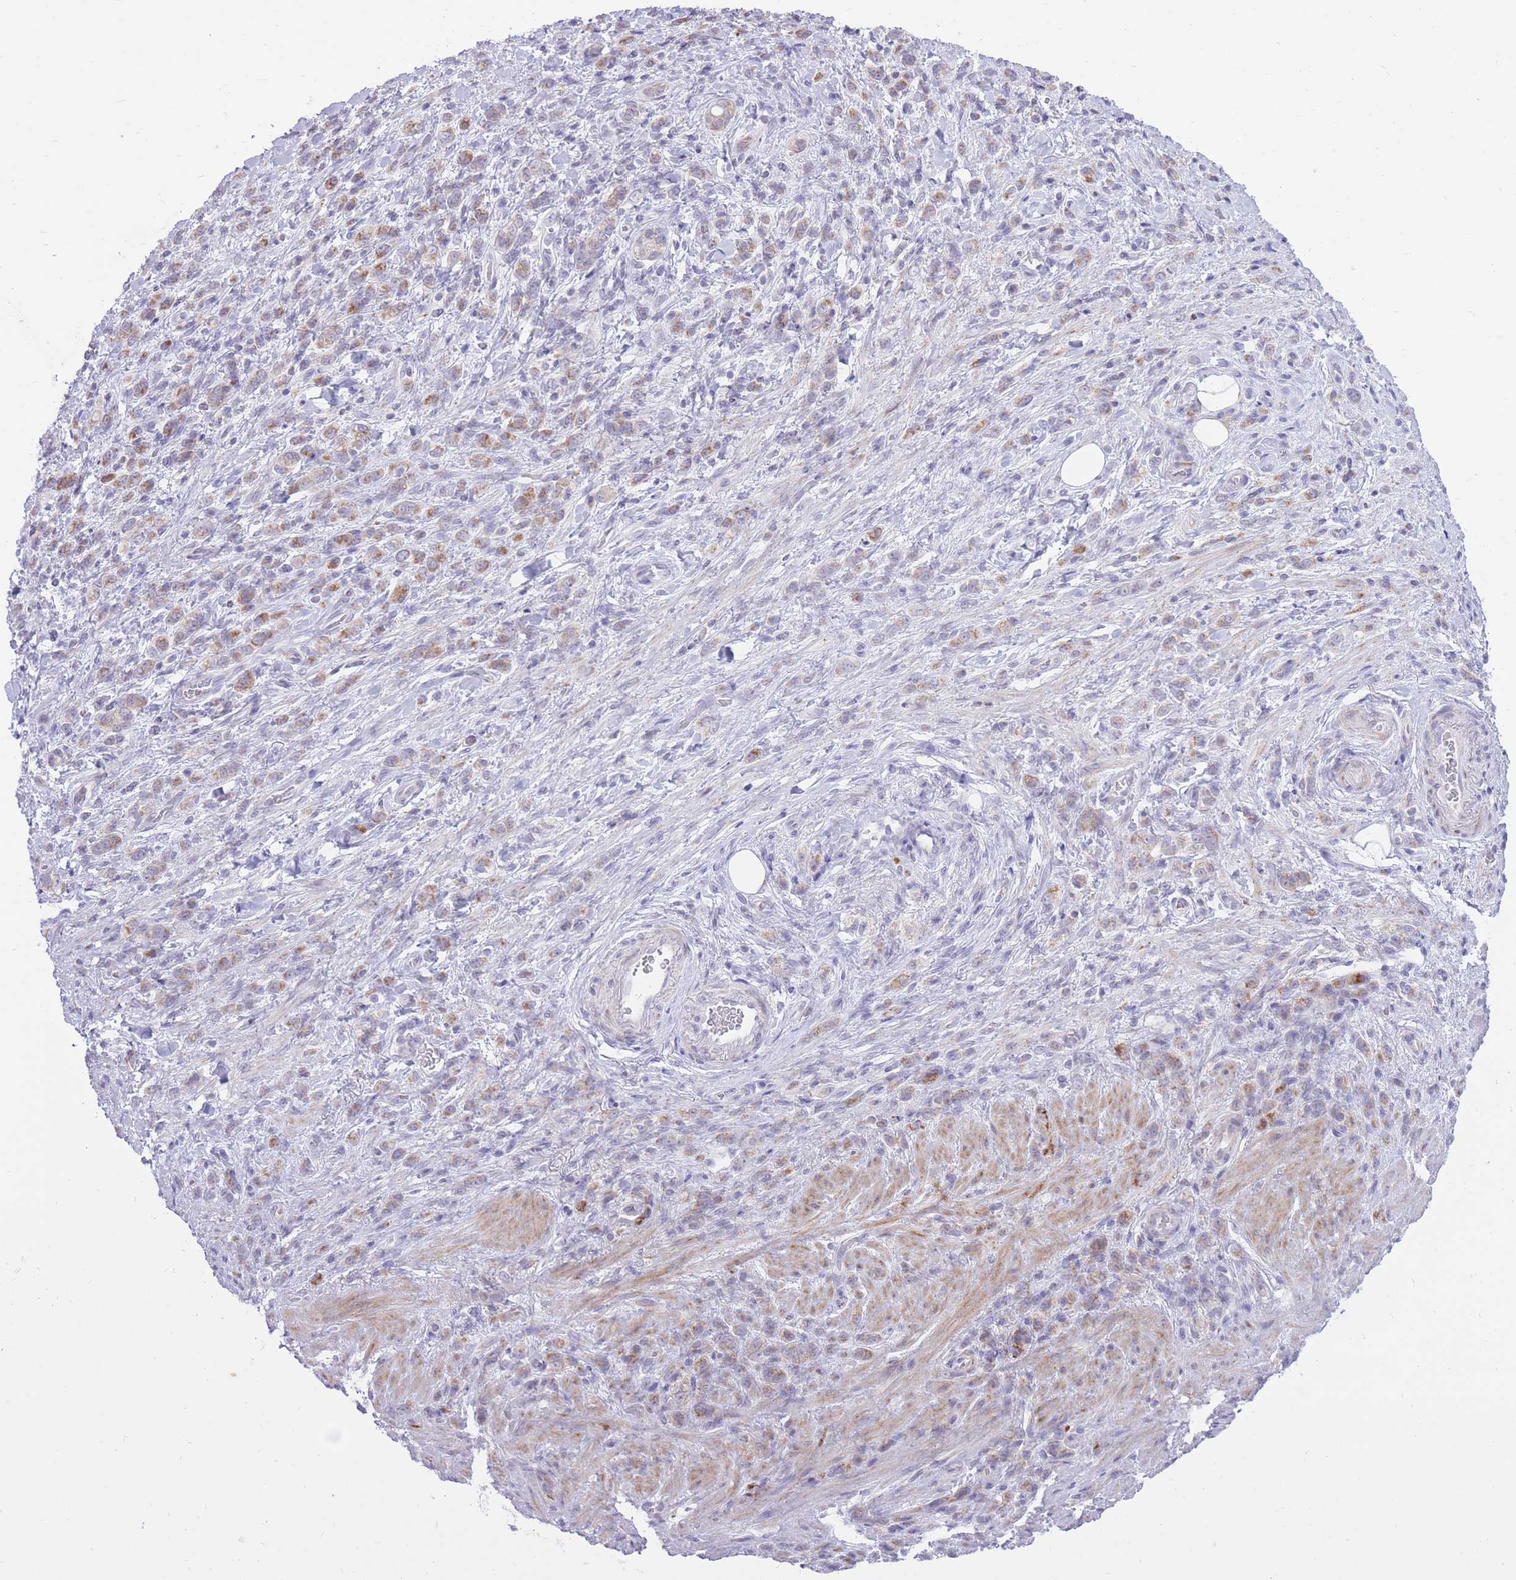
{"staining": {"intensity": "weak", "quantity": "25%-75%", "location": "cytoplasmic/membranous"}, "tissue": "stomach cancer", "cell_type": "Tumor cells", "image_type": "cancer", "snomed": [{"axis": "morphology", "description": "Adenocarcinoma, NOS"}, {"axis": "topography", "description": "Stomach"}], "caption": "Protein staining of stomach cancer (adenocarcinoma) tissue reveals weak cytoplasmic/membranous staining in approximately 25%-75% of tumor cells.", "gene": "DENND2D", "patient": {"sex": "male", "age": 77}}